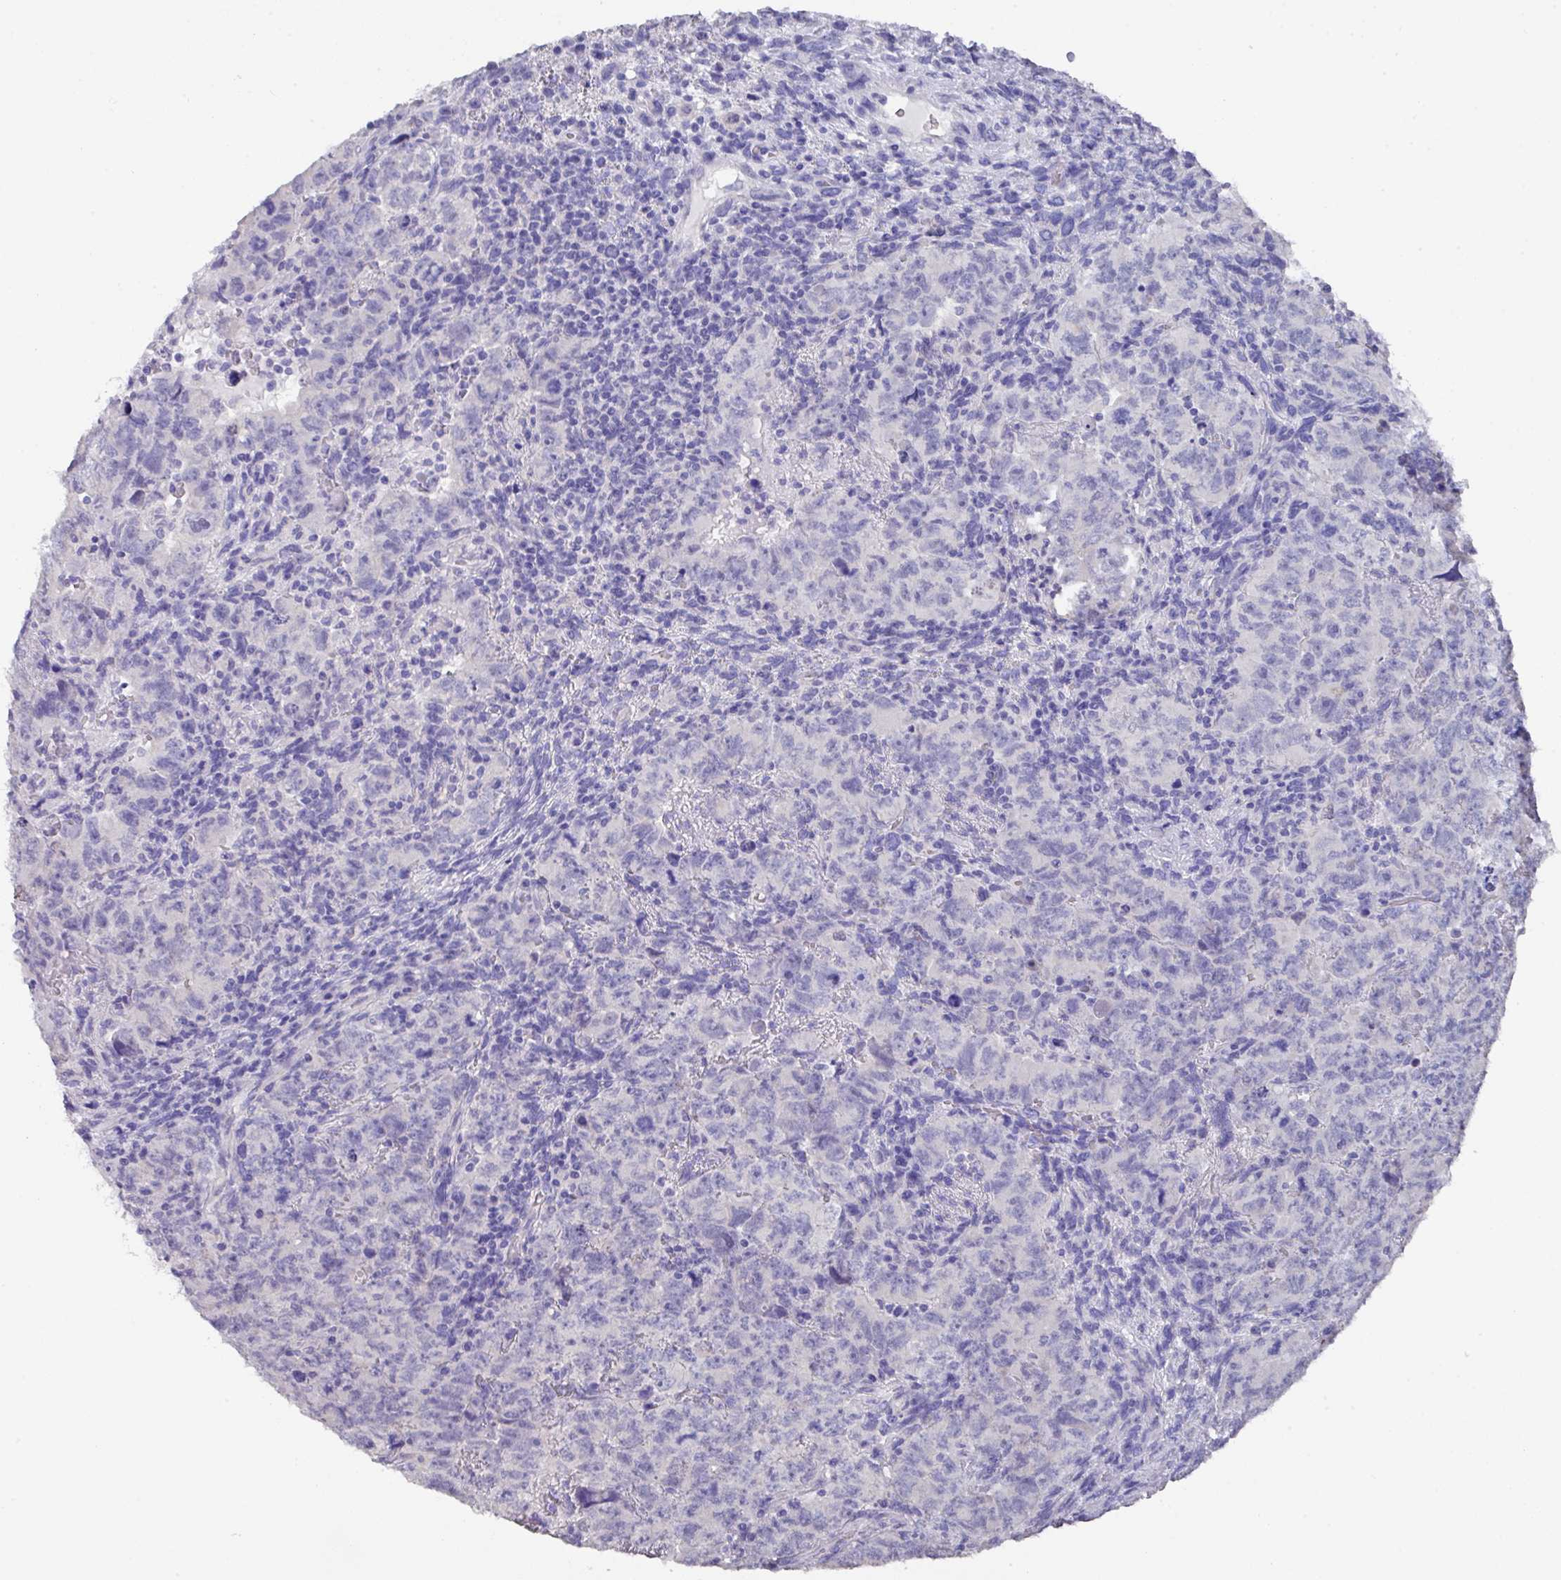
{"staining": {"intensity": "negative", "quantity": "none", "location": "none"}, "tissue": "testis cancer", "cell_type": "Tumor cells", "image_type": "cancer", "snomed": [{"axis": "morphology", "description": "Carcinoma, Embryonal, NOS"}, {"axis": "topography", "description": "Testis"}], "caption": "DAB immunohistochemical staining of testis cancer displays no significant expression in tumor cells.", "gene": "DAZL", "patient": {"sex": "male", "age": 24}}